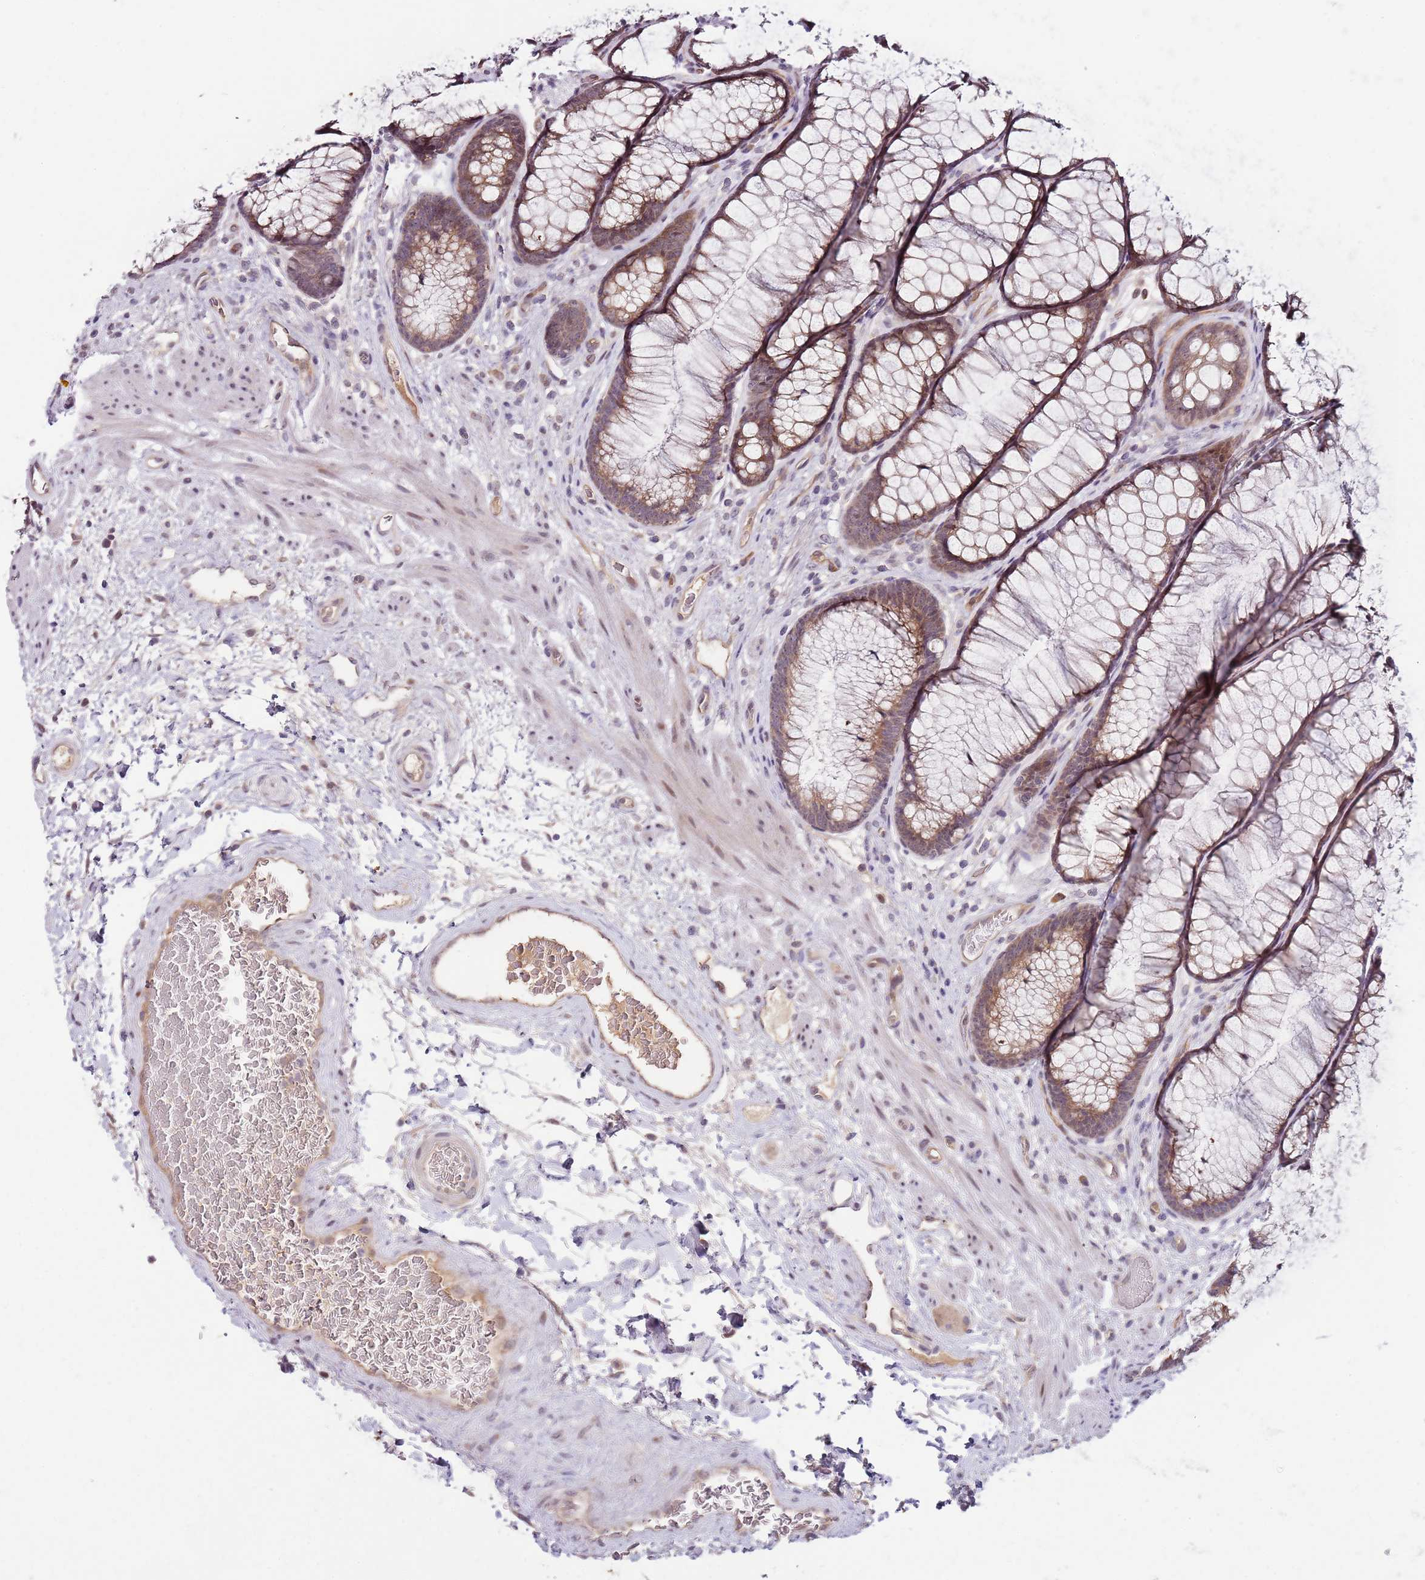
{"staining": {"intensity": "weak", "quantity": "25%-75%", "location": "cytoplasmic/membranous"}, "tissue": "colon", "cell_type": "Endothelial cells", "image_type": "normal", "snomed": [{"axis": "morphology", "description": "Normal tissue, NOS"}, {"axis": "topography", "description": "Colon"}], "caption": "High-power microscopy captured an immunohistochemistry micrograph of unremarkable colon, revealing weak cytoplasmic/membranous positivity in approximately 25%-75% of endothelial cells. (Brightfield microscopy of DAB IHC at high magnification).", "gene": "FBXL22", "patient": {"sex": "female", "age": 82}}